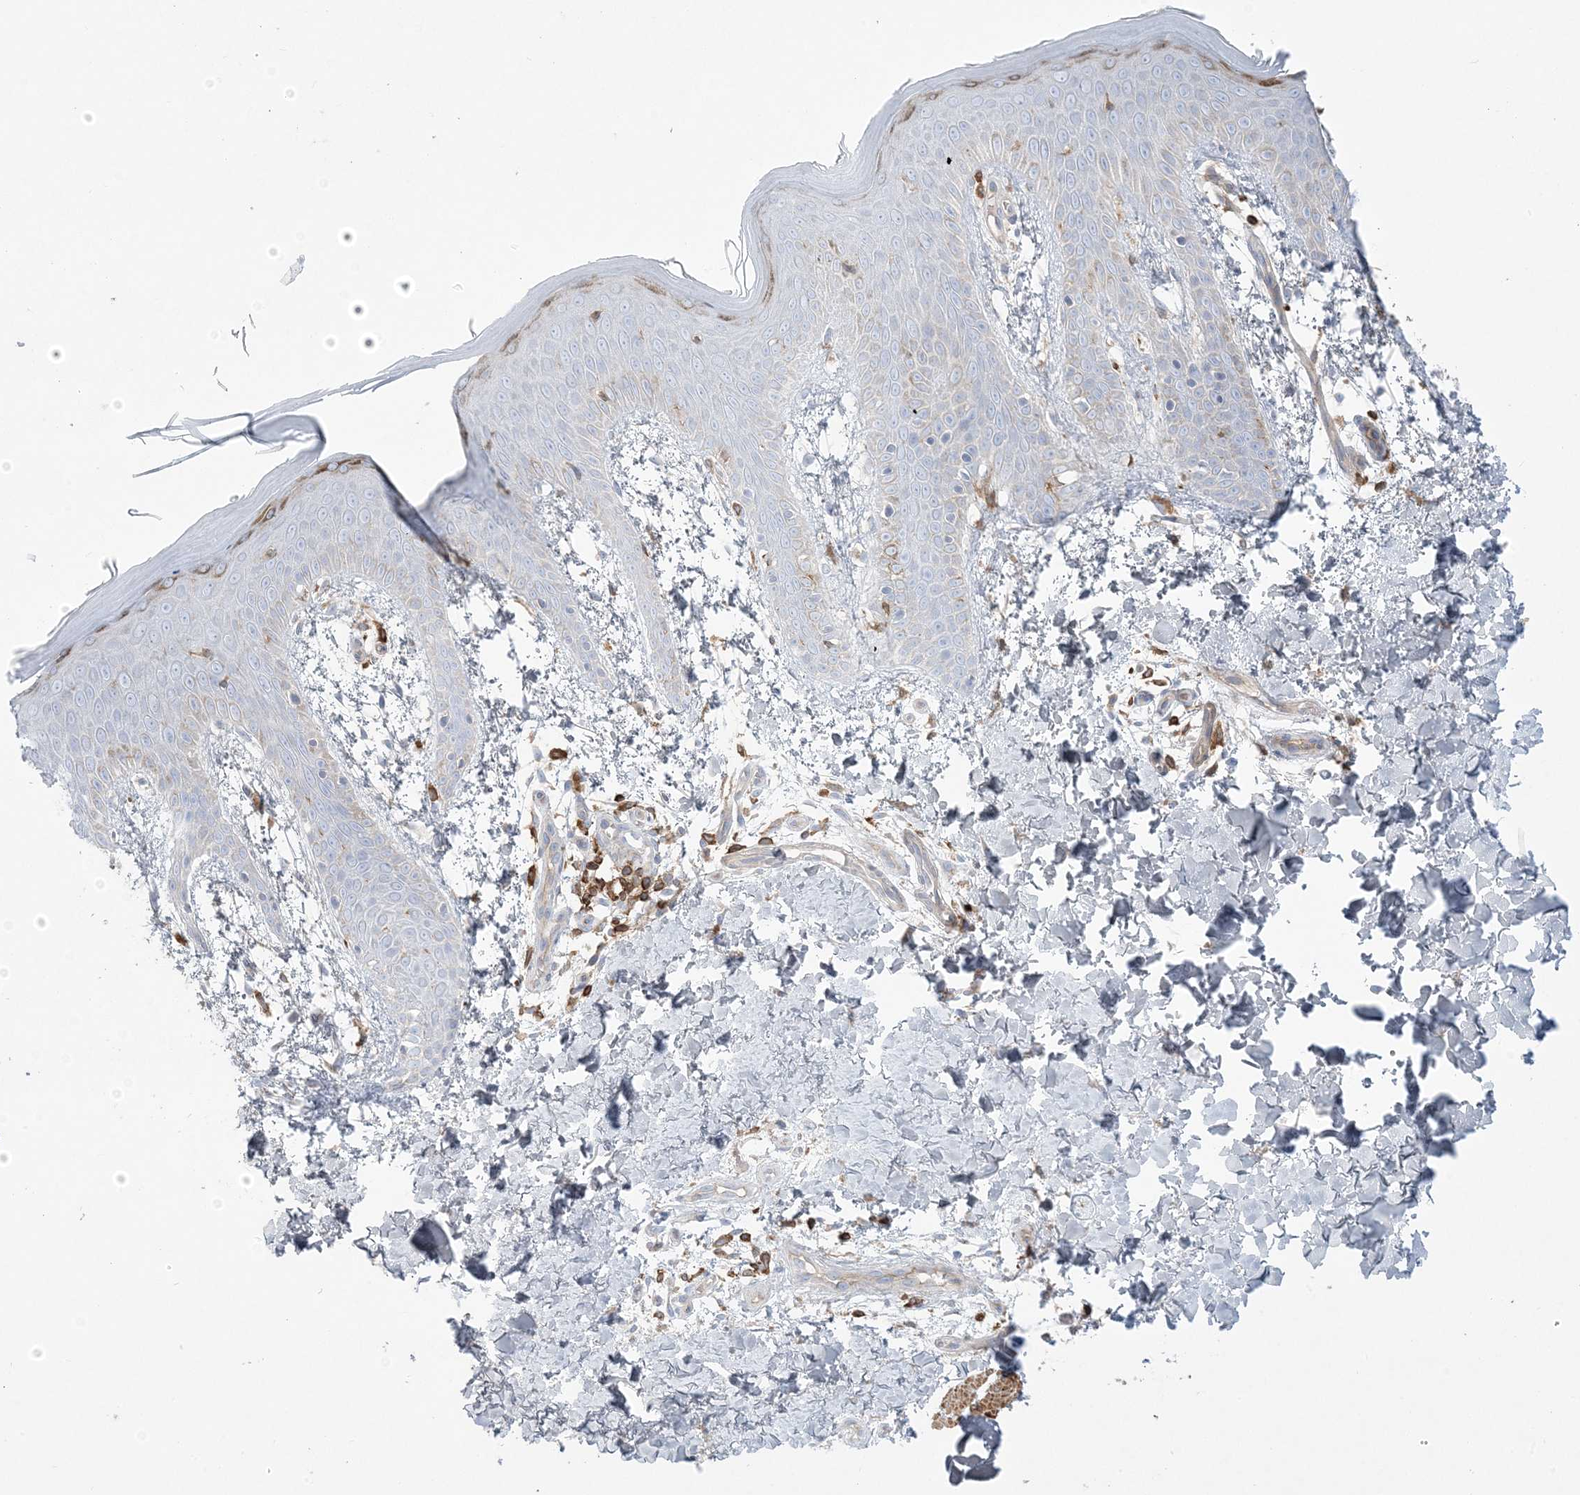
{"staining": {"intensity": "moderate", "quantity": "<25%", "location": "cytoplasmic/membranous"}, "tissue": "skin", "cell_type": "Fibroblasts", "image_type": "normal", "snomed": [{"axis": "morphology", "description": "Normal tissue, NOS"}, {"axis": "topography", "description": "Skin"}], "caption": "Immunohistochemistry of unremarkable human skin reveals low levels of moderate cytoplasmic/membranous positivity in about <25% of fibroblasts.", "gene": "ARHGAP30", "patient": {"sex": "male", "age": 36}}